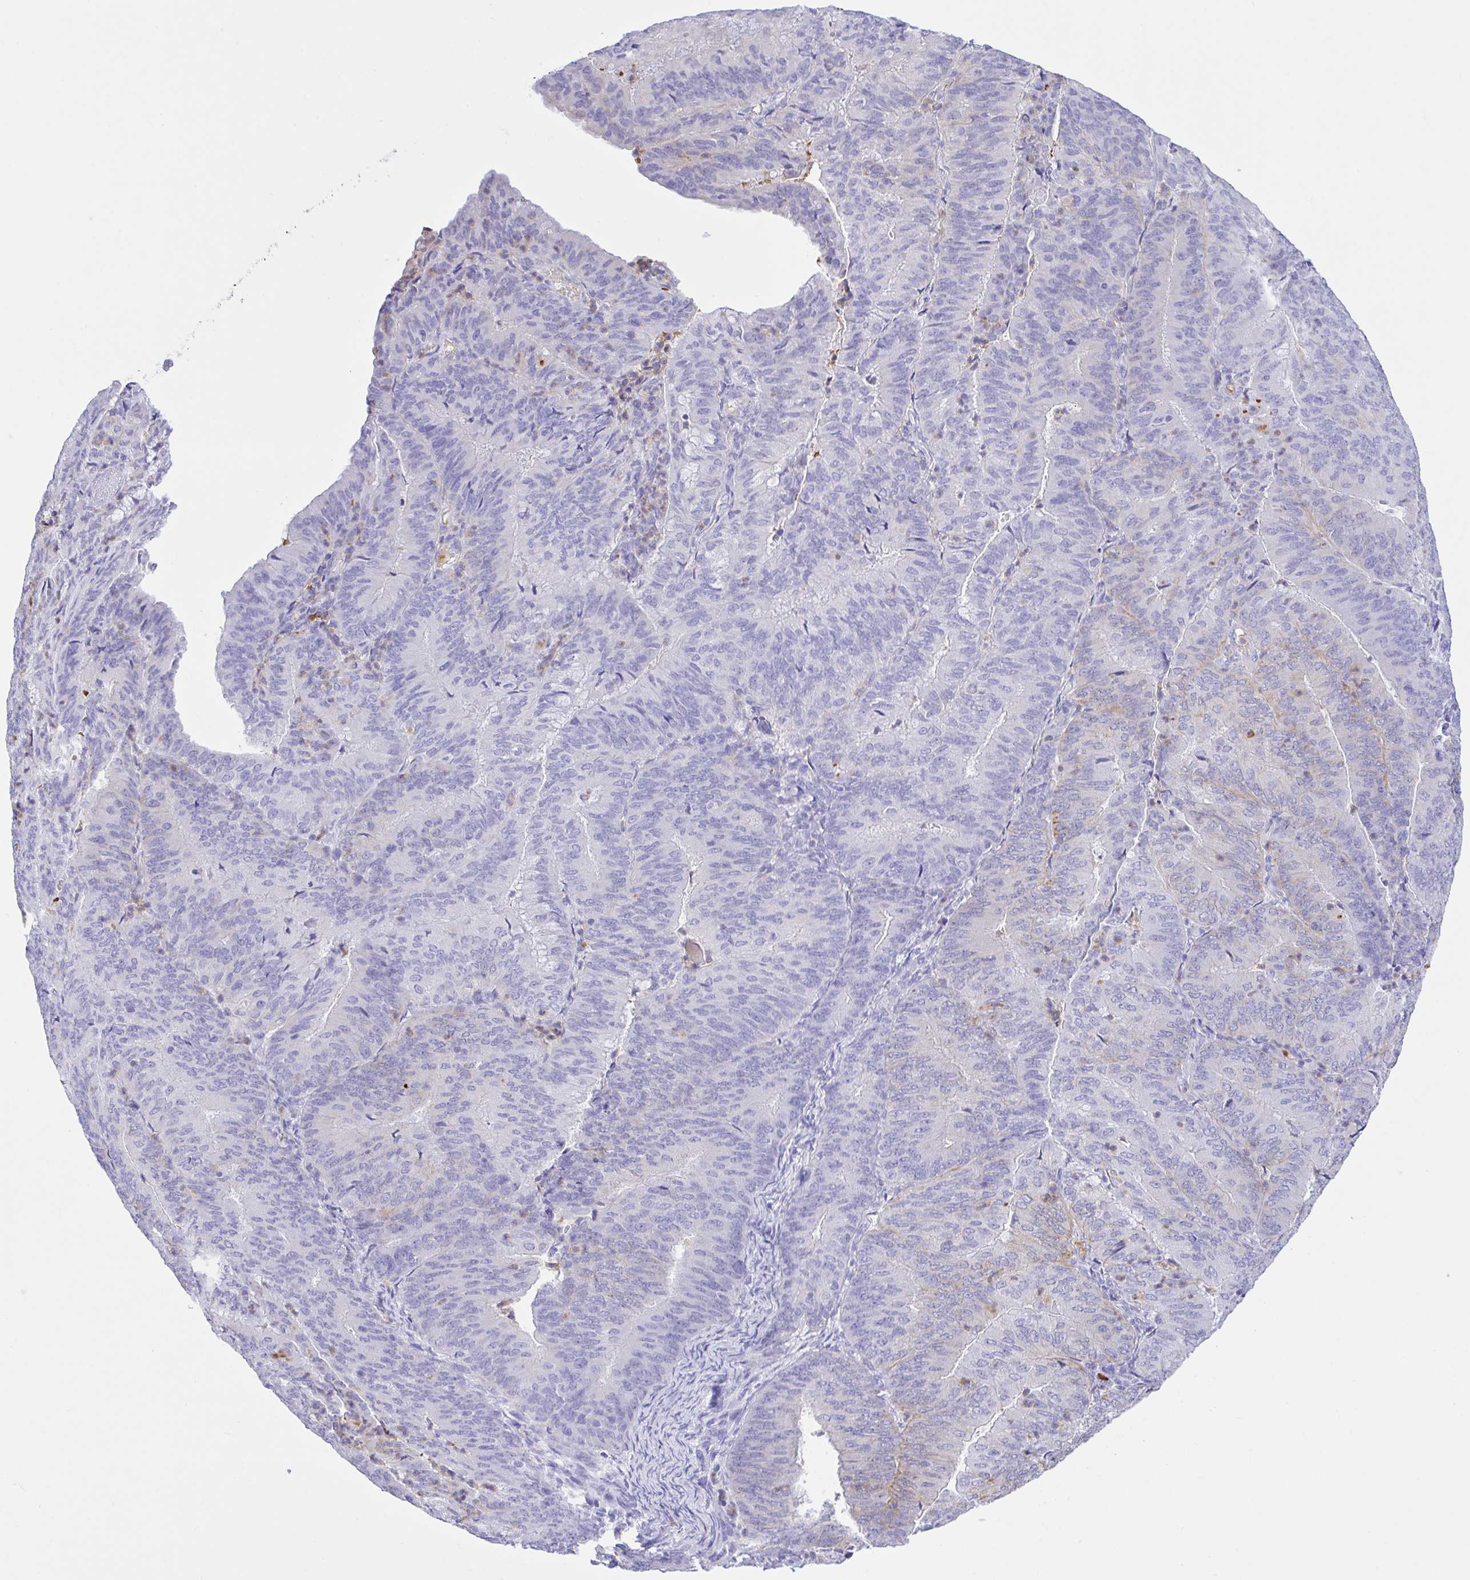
{"staining": {"intensity": "weak", "quantity": "<25%", "location": "cytoplasmic/membranous"}, "tissue": "endometrial cancer", "cell_type": "Tumor cells", "image_type": "cancer", "snomed": [{"axis": "morphology", "description": "Adenocarcinoma, NOS"}, {"axis": "topography", "description": "Endometrium"}], "caption": "This is an immunohistochemistry (IHC) image of endometrial cancer (adenocarcinoma). There is no staining in tumor cells.", "gene": "ZNF221", "patient": {"sex": "female", "age": 57}}